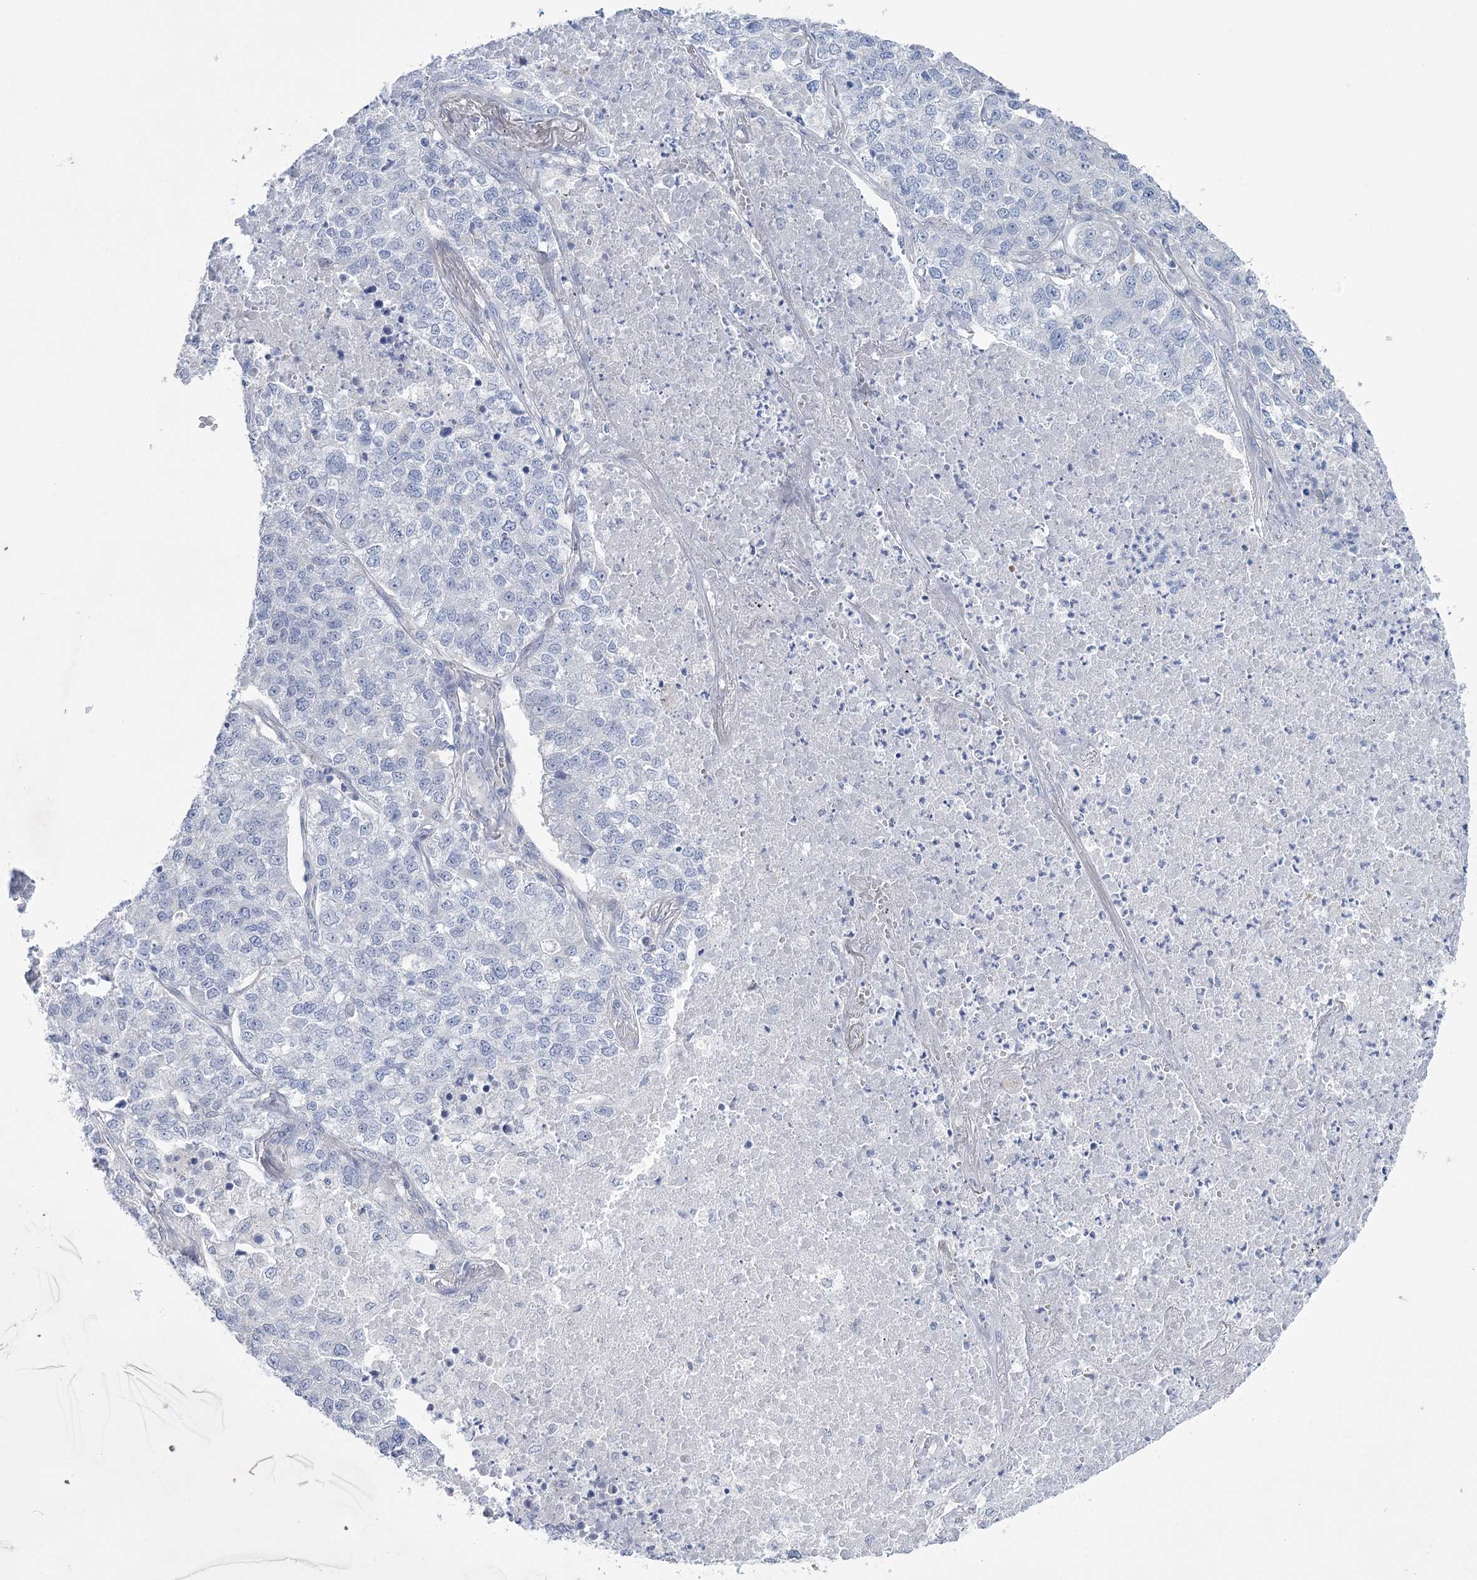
{"staining": {"intensity": "negative", "quantity": "none", "location": "none"}, "tissue": "lung cancer", "cell_type": "Tumor cells", "image_type": "cancer", "snomed": [{"axis": "morphology", "description": "Adenocarcinoma, NOS"}, {"axis": "topography", "description": "Lung"}], "caption": "Tumor cells are negative for protein expression in human lung adenocarcinoma. (DAB immunohistochemistry (IHC), high magnification).", "gene": "CCDC88A", "patient": {"sex": "male", "age": 49}}